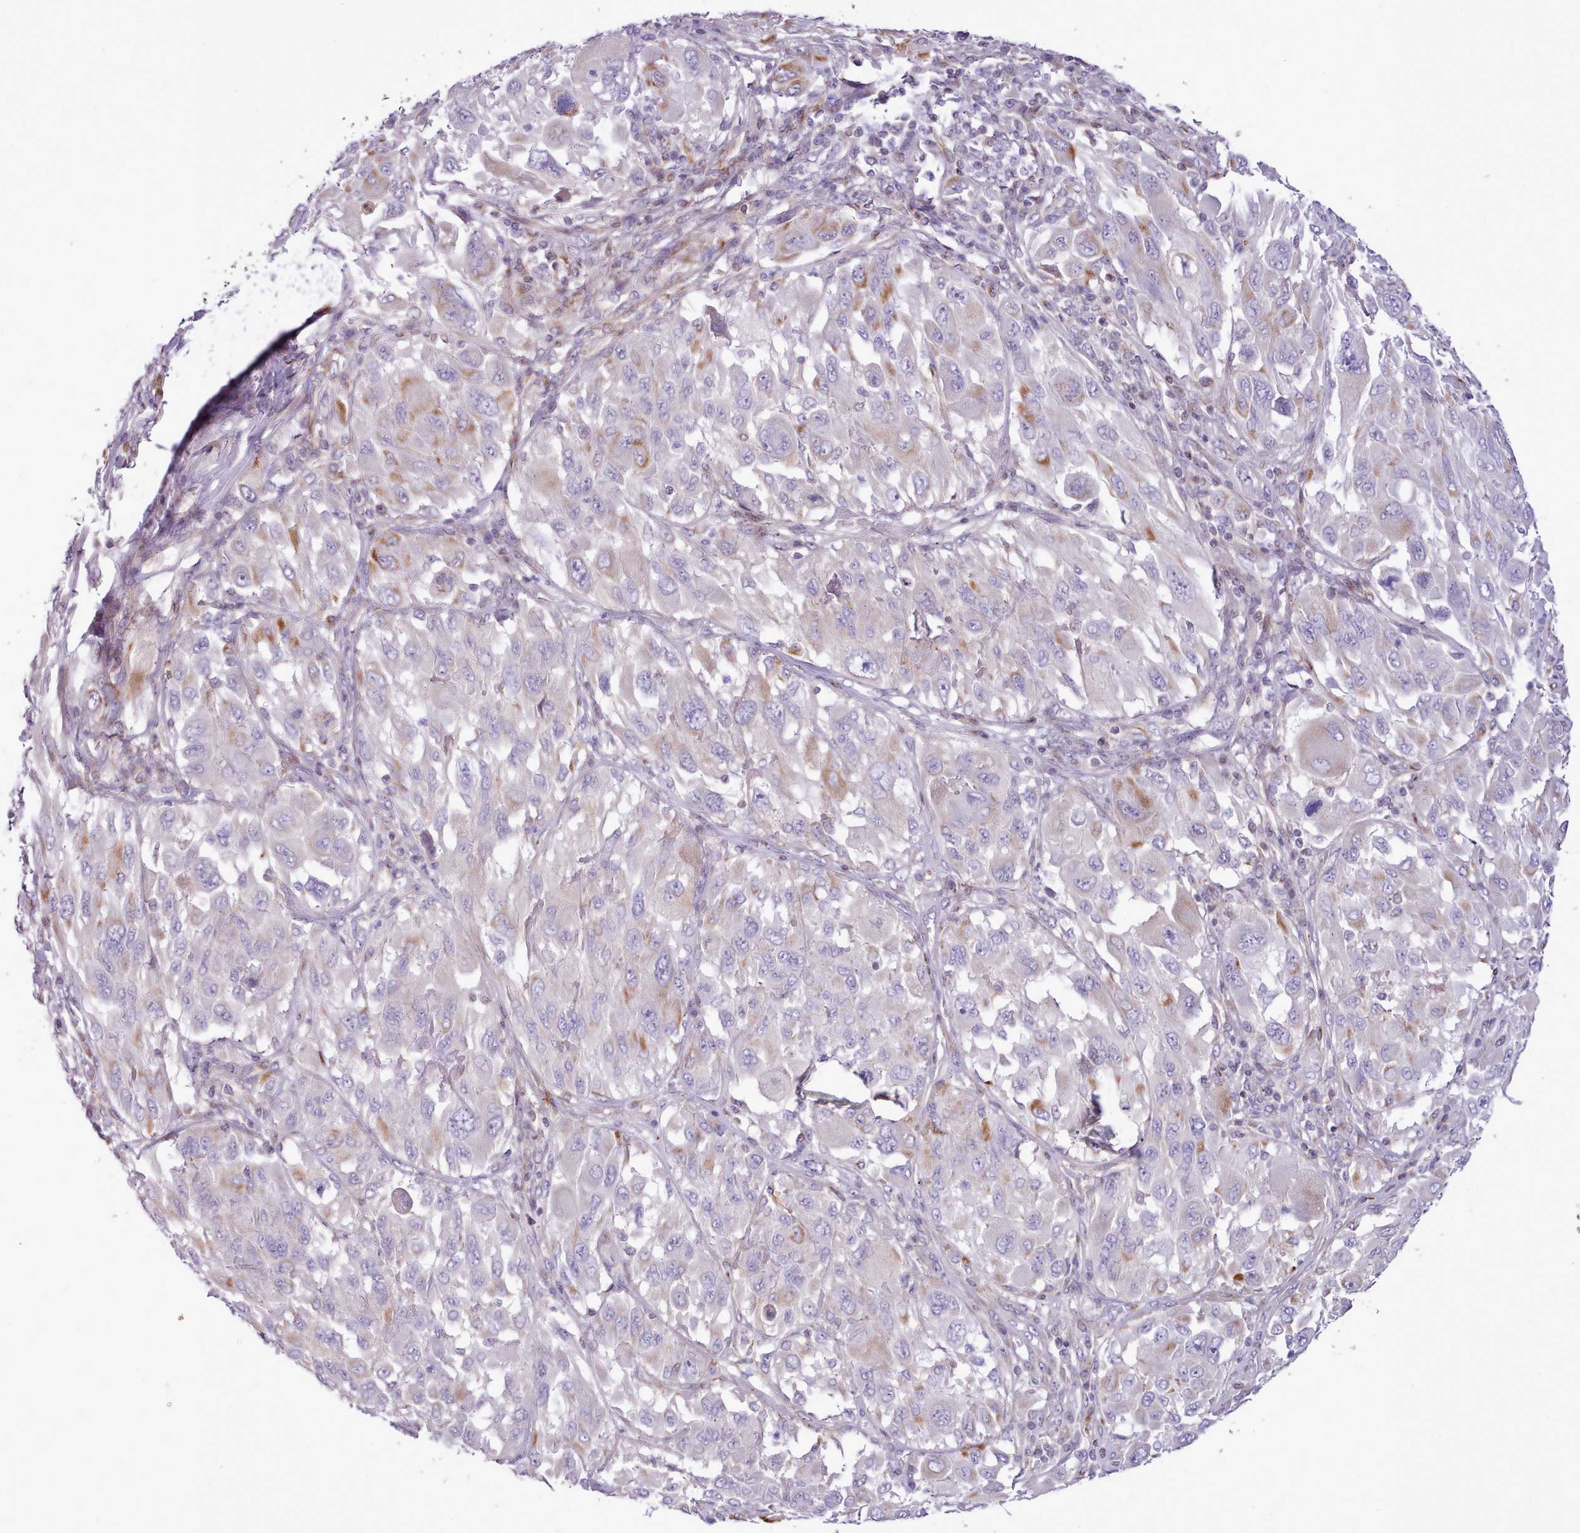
{"staining": {"intensity": "moderate", "quantity": "<25%", "location": "cytoplasmic/membranous"}, "tissue": "melanoma", "cell_type": "Tumor cells", "image_type": "cancer", "snomed": [{"axis": "morphology", "description": "Malignant melanoma, NOS"}, {"axis": "topography", "description": "Skin"}], "caption": "A low amount of moderate cytoplasmic/membranous staining is seen in approximately <25% of tumor cells in melanoma tissue. The staining was performed using DAB (3,3'-diaminobenzidine), with brown indicating positive protein expression. Nuclei are stained blue with hematoxylin.", "gene": "CYP2A13", "patient": {"sex": "female", "age": 91}}